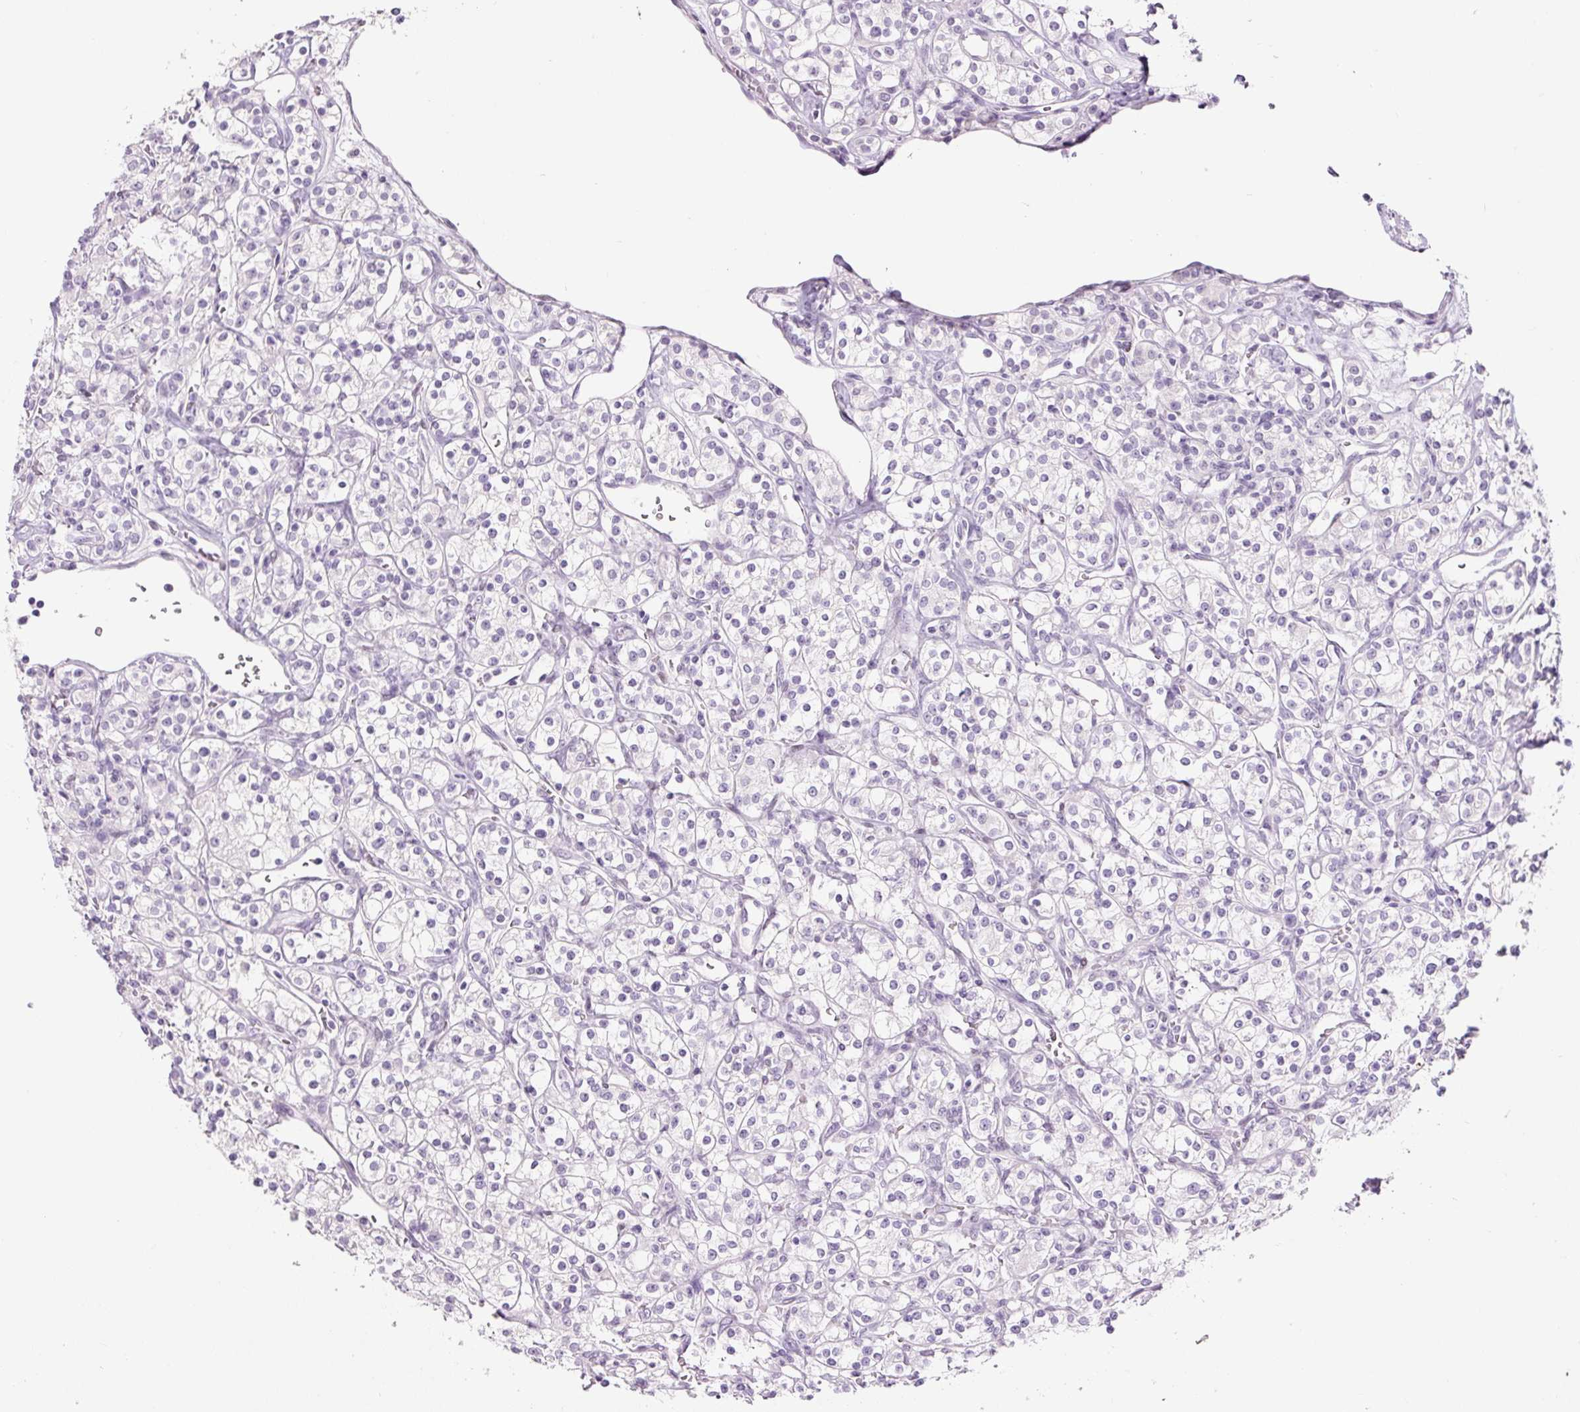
{"staining": {"intensity": "negative", "quantity": "none", "location": "none"}, "tissue": "renal cancer", "cell_type": "Tumor cells", "image_type": "cancer", "snomed": [{"axis": "morphology", "description": "Adenocarcinoma, NOS"}, {"axis": "topography", "description": "Kidney"}], "caption": "Adenocarcinoma (renal) stained for a protein using immunohistochemistry demonstrates no staining tumor cells.", "gene": "SIX1", "patient": {"sex": "male", "age": 77}}